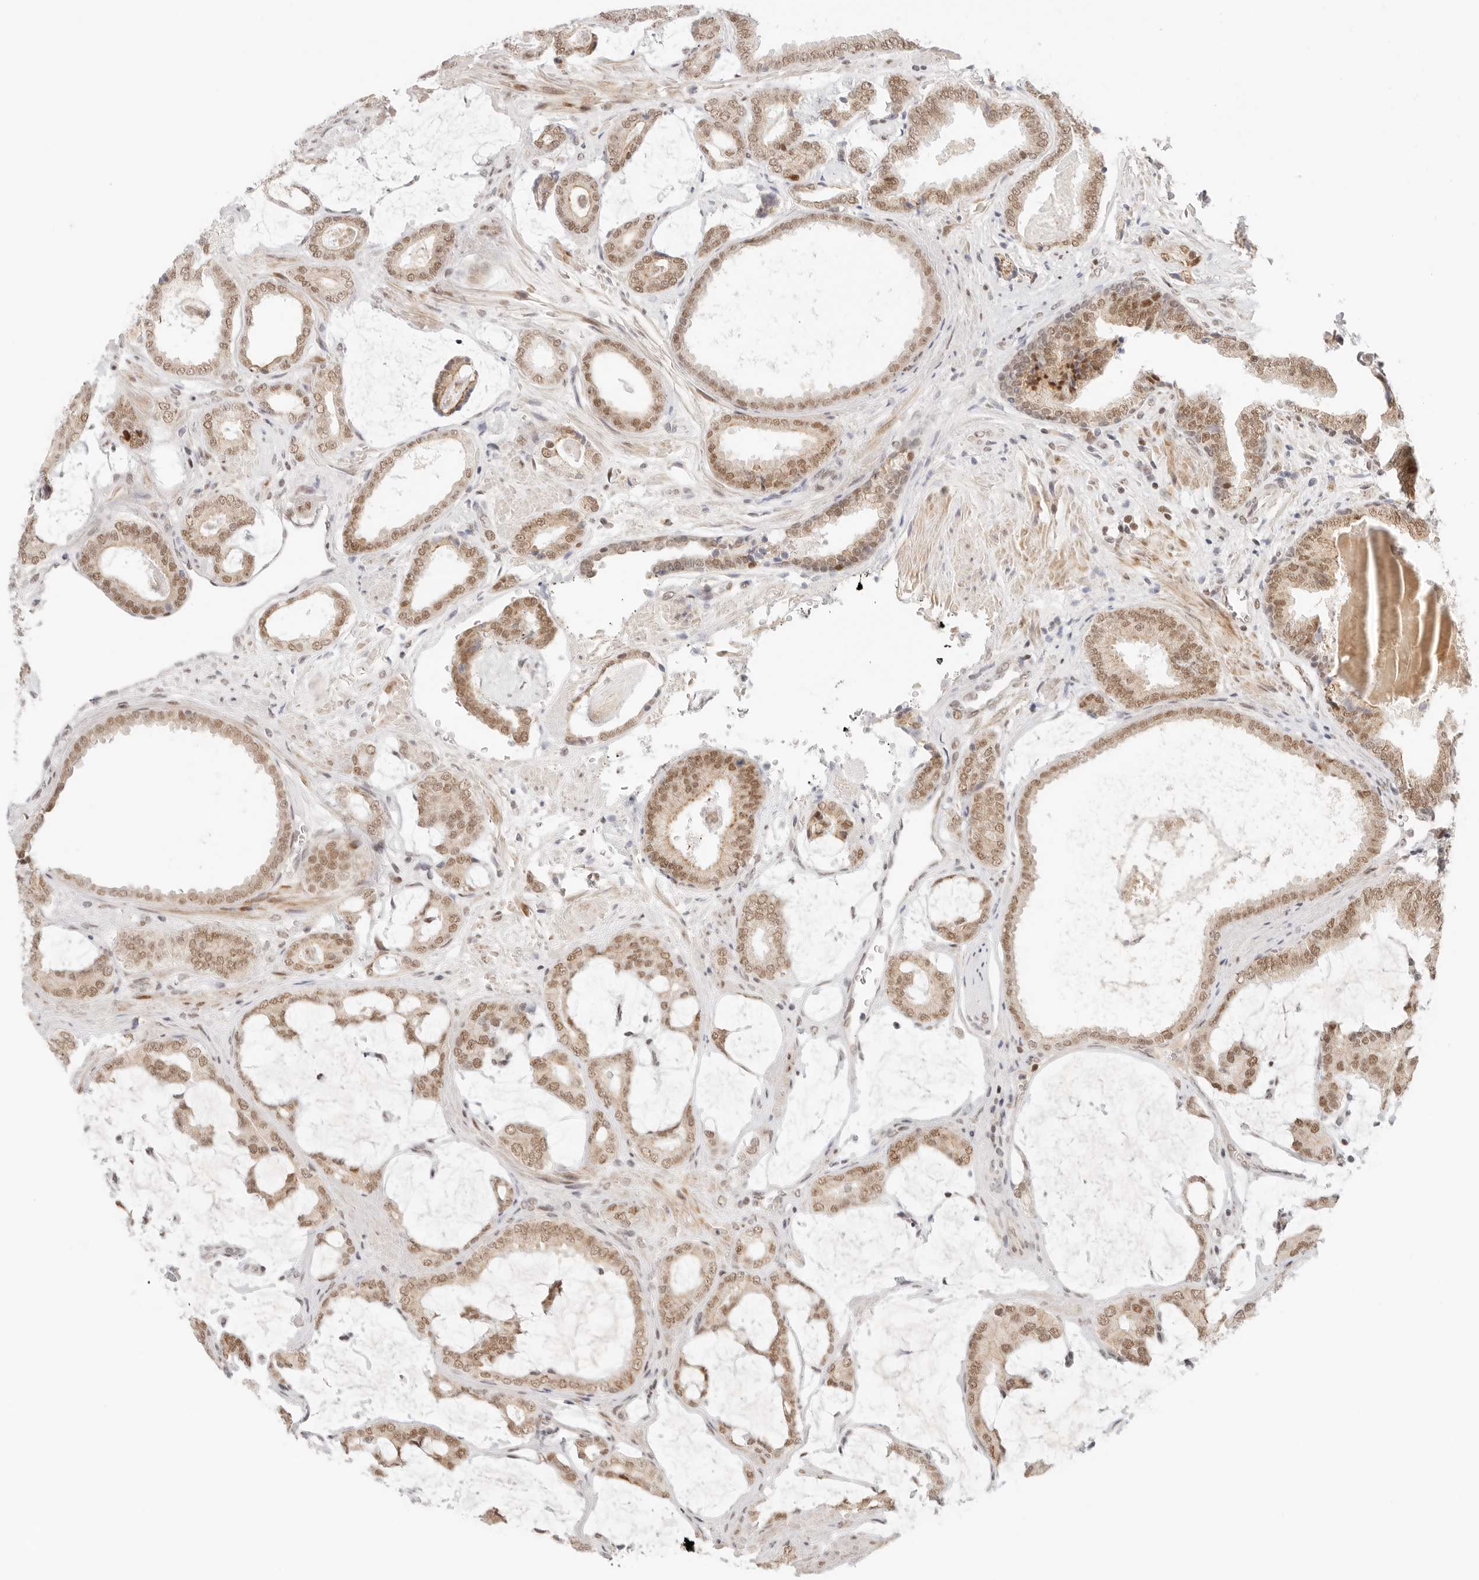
{"staining": {"intensity": "moderate", "quantity": ">75%", "location": "nuclear"}, "tissue": "prostate cancer", "cell_type": "Tumor cells", "image_type": "cancer", "snomed": [{"axis": "morphology", "description": "Adenocarcinoma, Low grade"}, {"axis": "topography", "description": "Prostate"}], "caption": "This micrograph shows immunohistochemistry (IHC) staining of human prostate cancer, with medium moderate nuclear positivity in about >75% of tumor cells.", "gene": "HOXC5", "patient": {"sex": "male", "age": 71}}